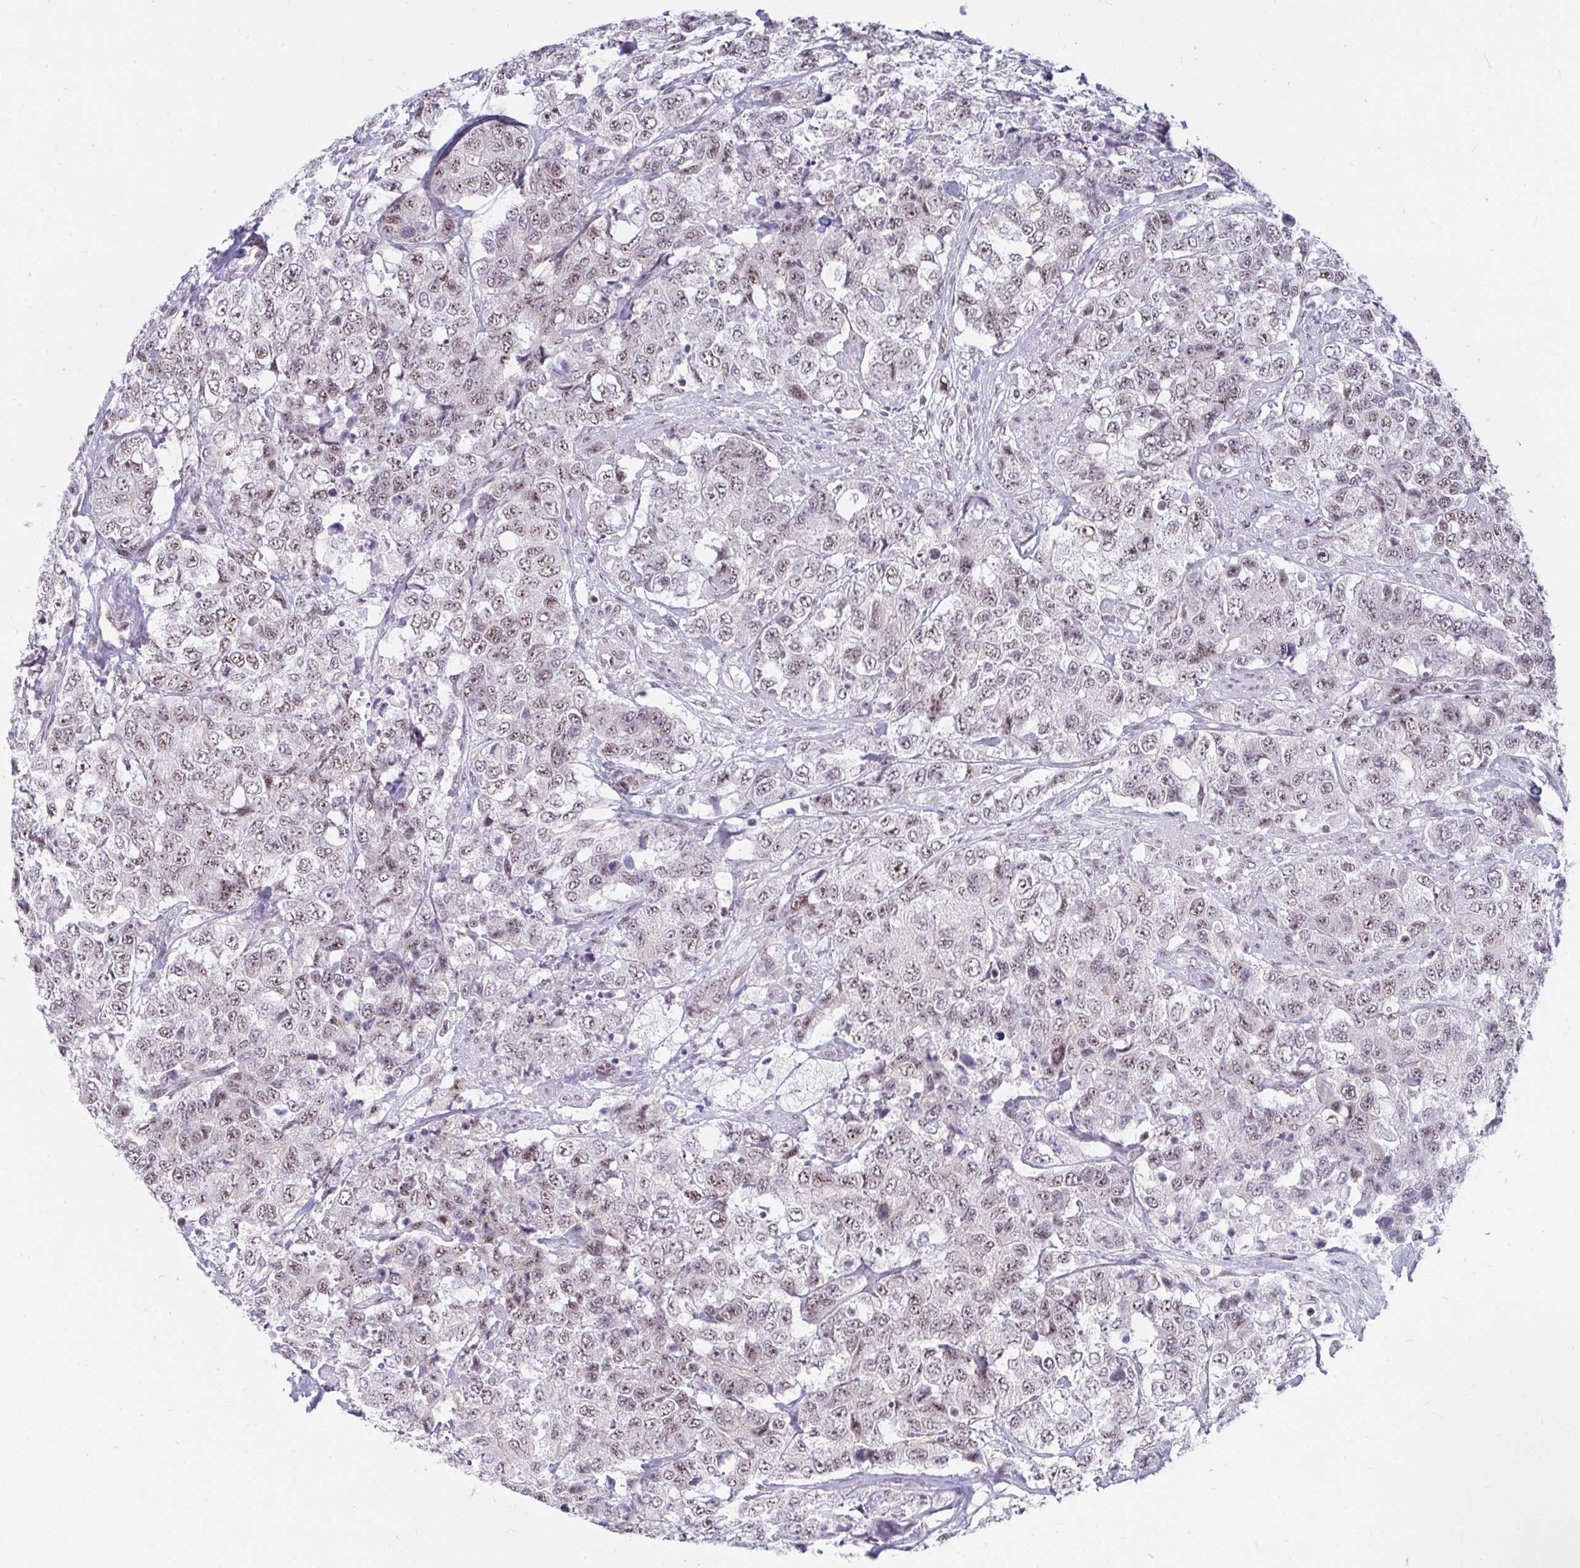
{"staining": {"intensity": "weak", "quantity": ">75%", "location": "nuclear"}, "tissue": "urothelial cancer", "cell_type": "Tumor cells", "image_type": "cancer", "snomed": [{"axis": "morphology", "description": "Urothelial carcinoma, High grade"}, {"axis": "topography", "description": "Urinary bladder"}], "caption": "A histopathology image of urothelial cancer stained for a protein reveals weak nuclear brown staining in tumor cells. (DAB (3,3'-diaminobenzidine) = brown stain, brightfield microscopy at high magnification).", "gene": "PRR14", "patient": {"sex": "female", "age": 78}}